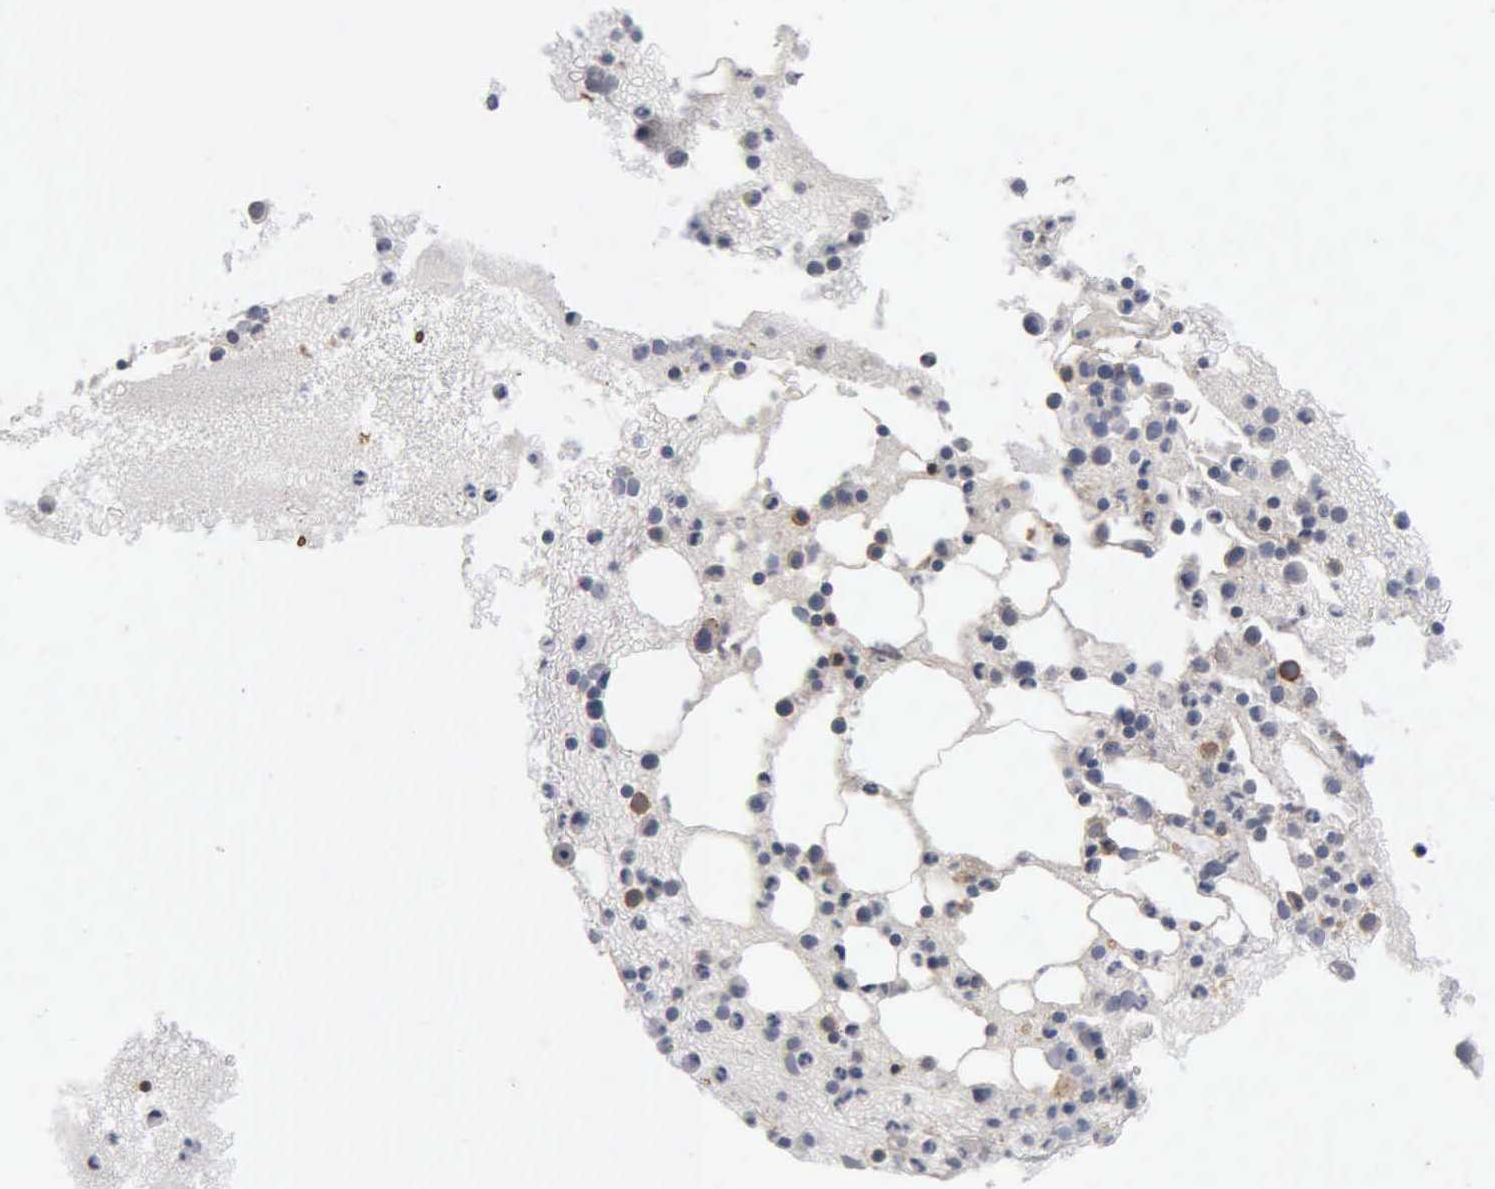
{"staining": {"intensity": "strong", "quantity": "25%-75%", "location": "cytoplasmic/membranous"}, "tissue": "bone marrow", "cell_type": "Hematopoietic cells", "image_type": "normal", "snomed": [{"axis": "morphology", "description": "Normal tissue, NOS"}, {"axis": "topography", "description": "Bone marrow"}], "caption": "IHC image of unremarkable human bone marrow stained for a protein (brown), which exhibits high levels of strong cytoplasmic/membranous positivity in approximately 25%-75% of hematopoietic cells.", "gene": "CD99", "patient": {"sex": "female", "age": 74}}